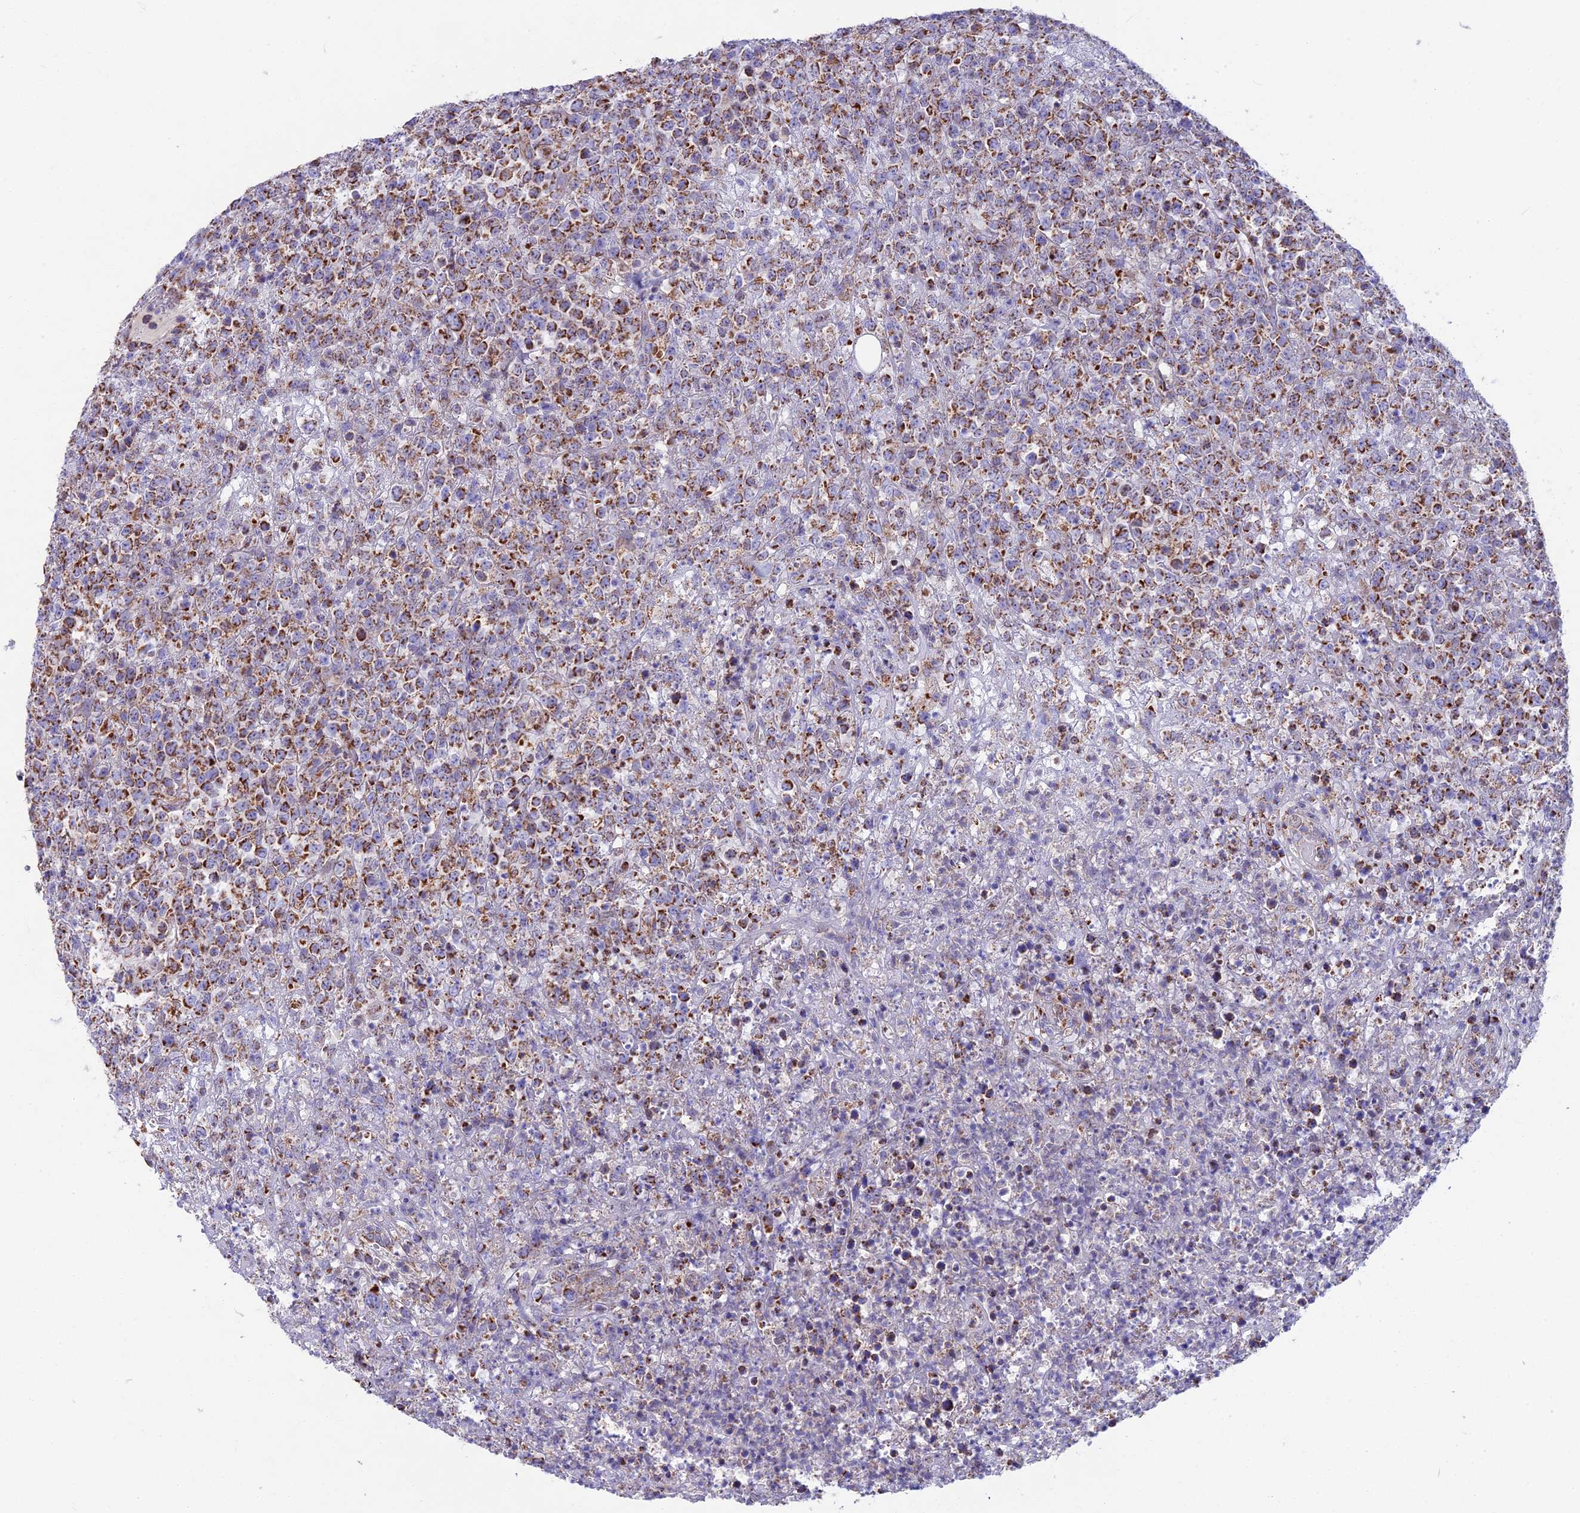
{"staining": {"intensity": "moderate", "quantity": "25%-75%", "location": "cytoplasmic/membranous"}, "tissue": "lymphoma", "cell_type": "Tumor cells", "image_type": "cancer", "snomed": [{"axis": "morphology", "description": "Malignant lymphoma, non-Hodgkin's type, High grade"}, {"axis": "topography", "description": "Colon"}], "caption": "Immunohistochemical staining of malignant lymphoma, non-Hodgkin's type (high-grade) exhibits medium levels of moderate cytoplasmic/membranous protein positivity in approximately 25%-75% of tumor cells.", "gene": "CS", "patient": {"sex": "female", "age": 53}}